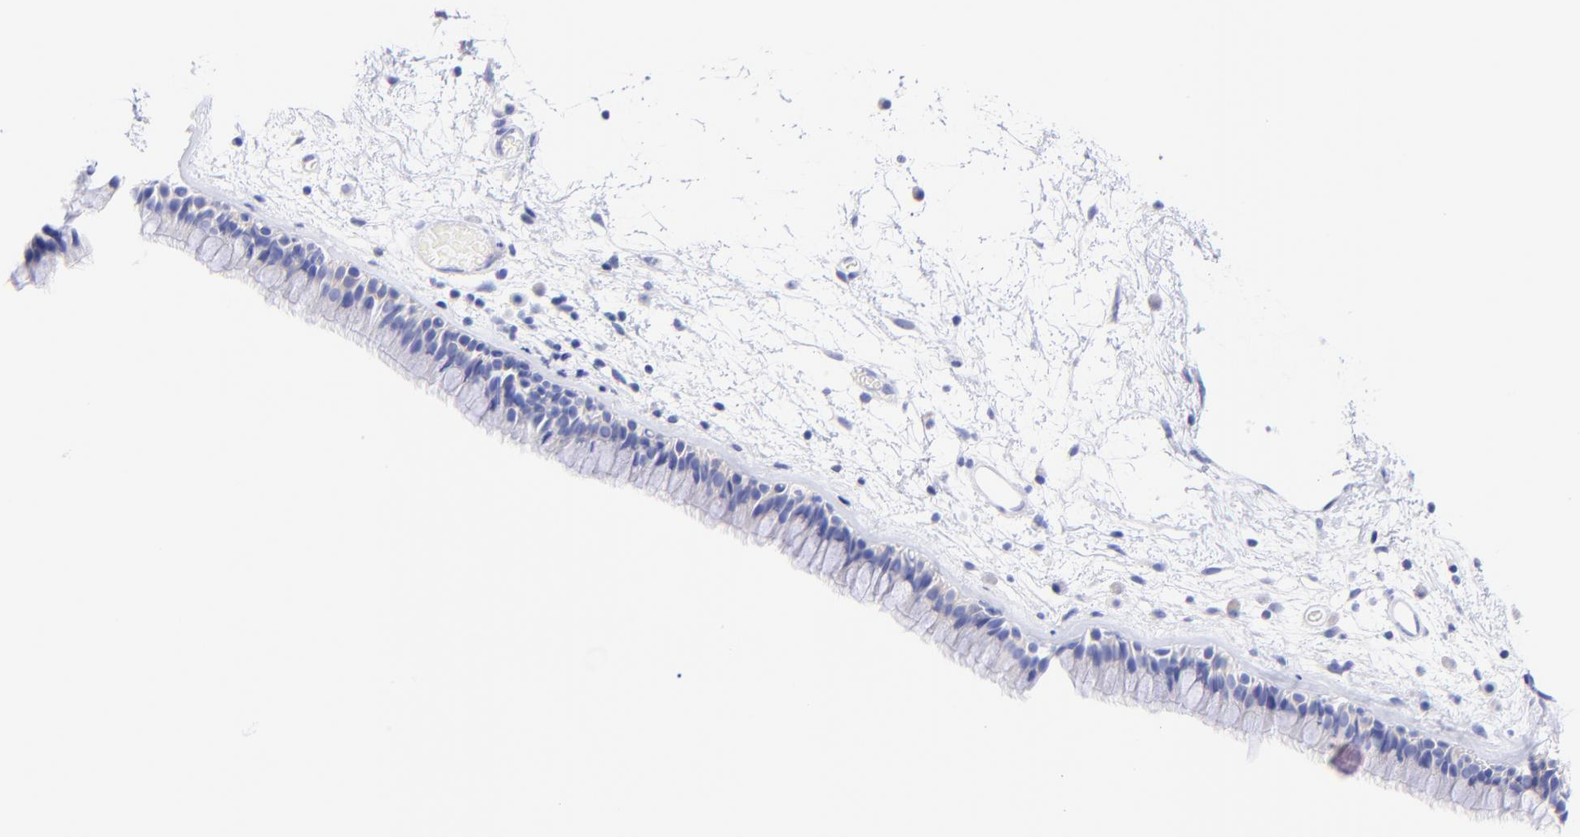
{"staining": {"intensity": "negative", "quantity": "none", "location": "none"}, "tissue": "nasopharynx", "cell_type": "Respiratory epithelial cells", "image_type": "normal", "snomed": [{"axis": "morphology", "description": "Normal tissue, NOS"}, {"axis": "morphology", "description": "Inflammation, NOS"}, {"axis": "topography", "description": "Nasopharynx"}], "caption": "DAB (3,3'-diaminobenzidine) immunohistochemical staining of normal human nasopharynx shows no significant staining in respiratory epithelial cells.", "gene": "GPHN", "patient": {"sex": "male", "age": 48}}